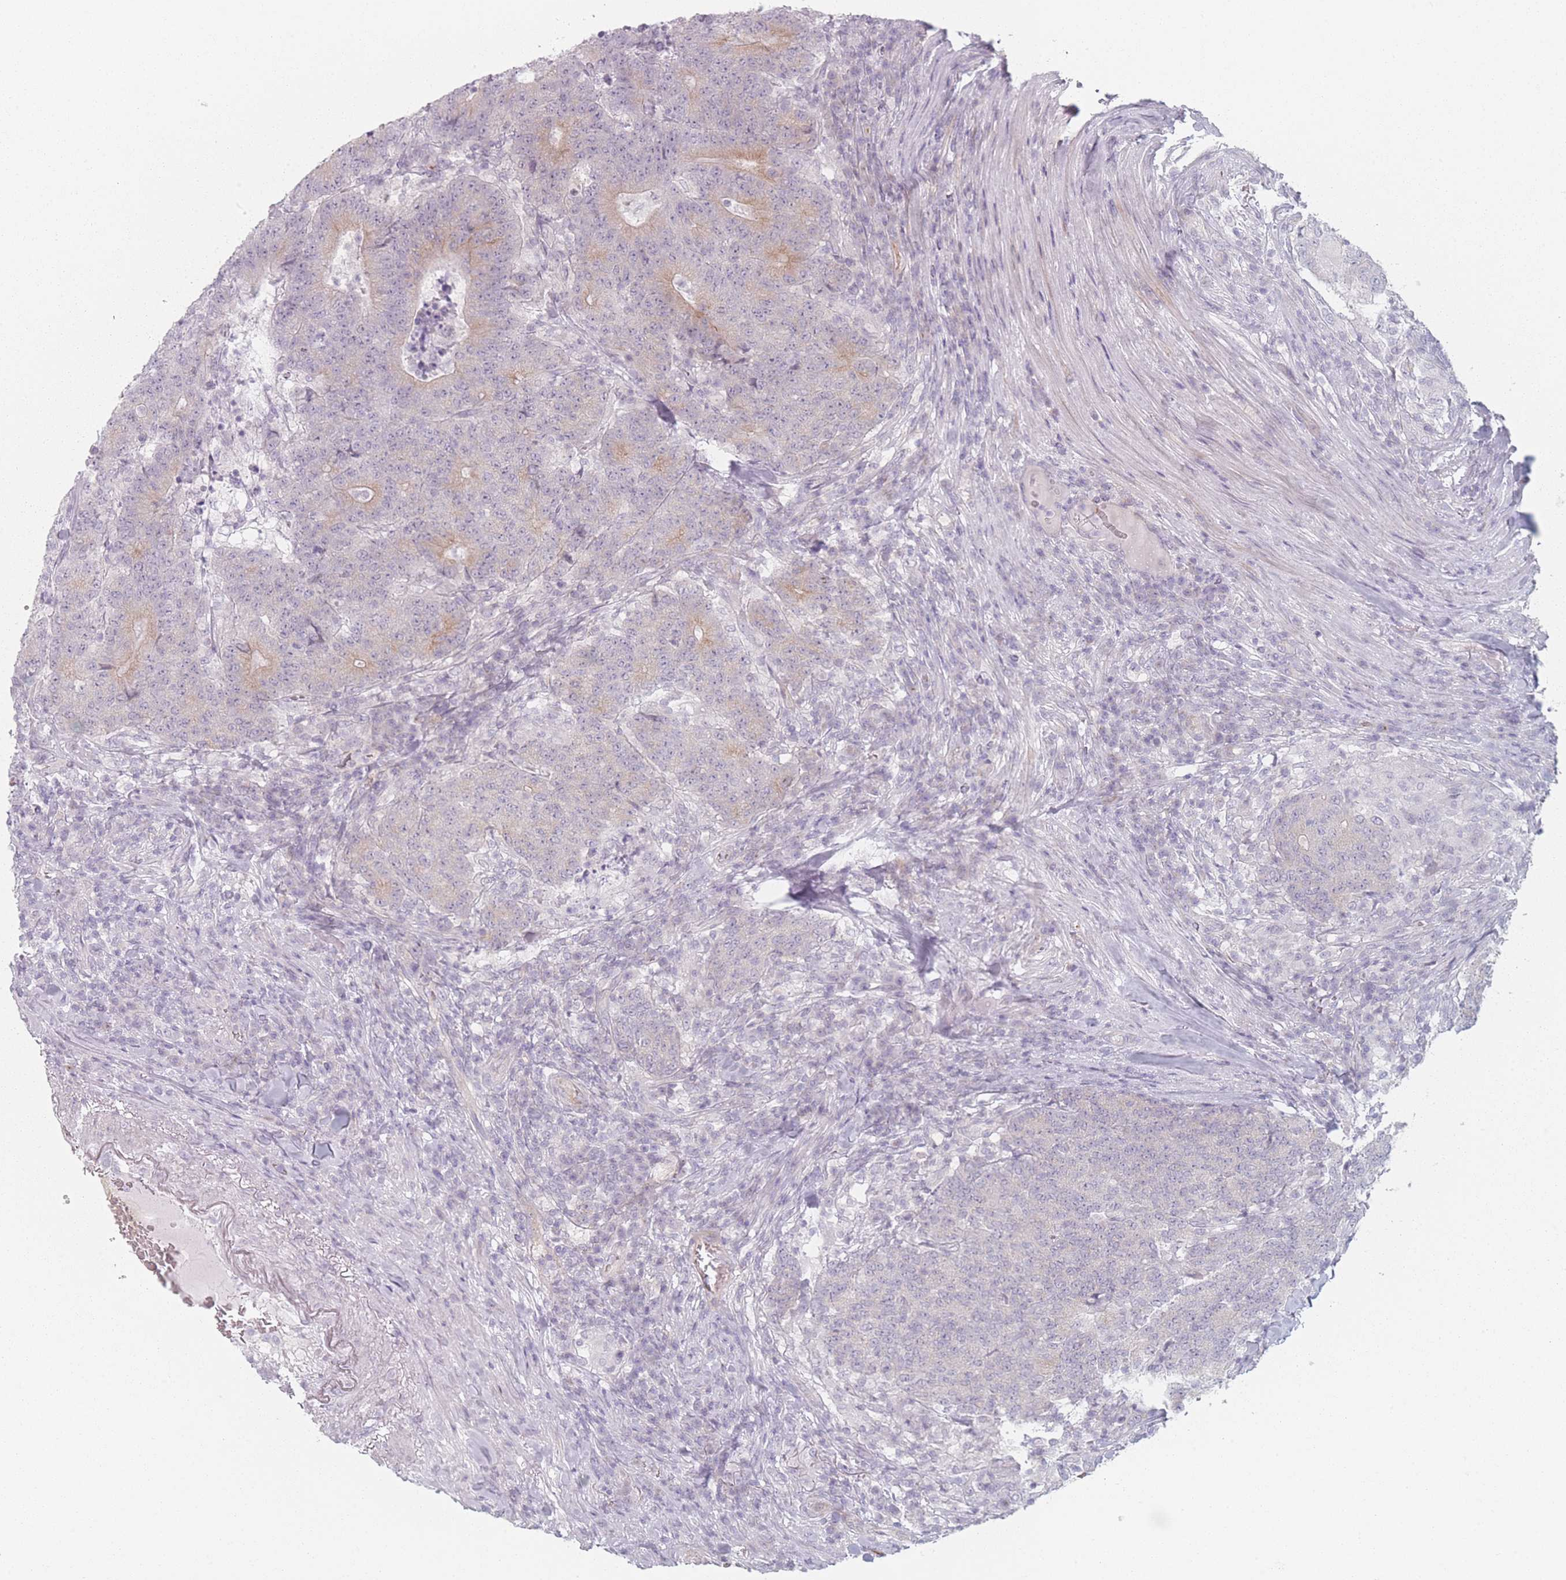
{"staining": {"intensity": "moderate", "quantity": "25%-75%", "location": "cytoplasmic/membranous"}, "tissue": "colorectal cancer", "cell_type": "Tumor cells", "image_type": "cancer", "snomed": [{"axis": "morphology", "description": "Adenocarcinoma, NOS"}, {"axis": "topography", "description": "Colon"}], "caption": "Immunohistochemical staining of colorectal cancer (adenocarcinoma) exhibits medium levels of moderate cytoplasmic/membranous protein staining in about 25%-75% of tumor cells.", "gene": "RNF4", "patient": {"sex": "female", "age": 75}}